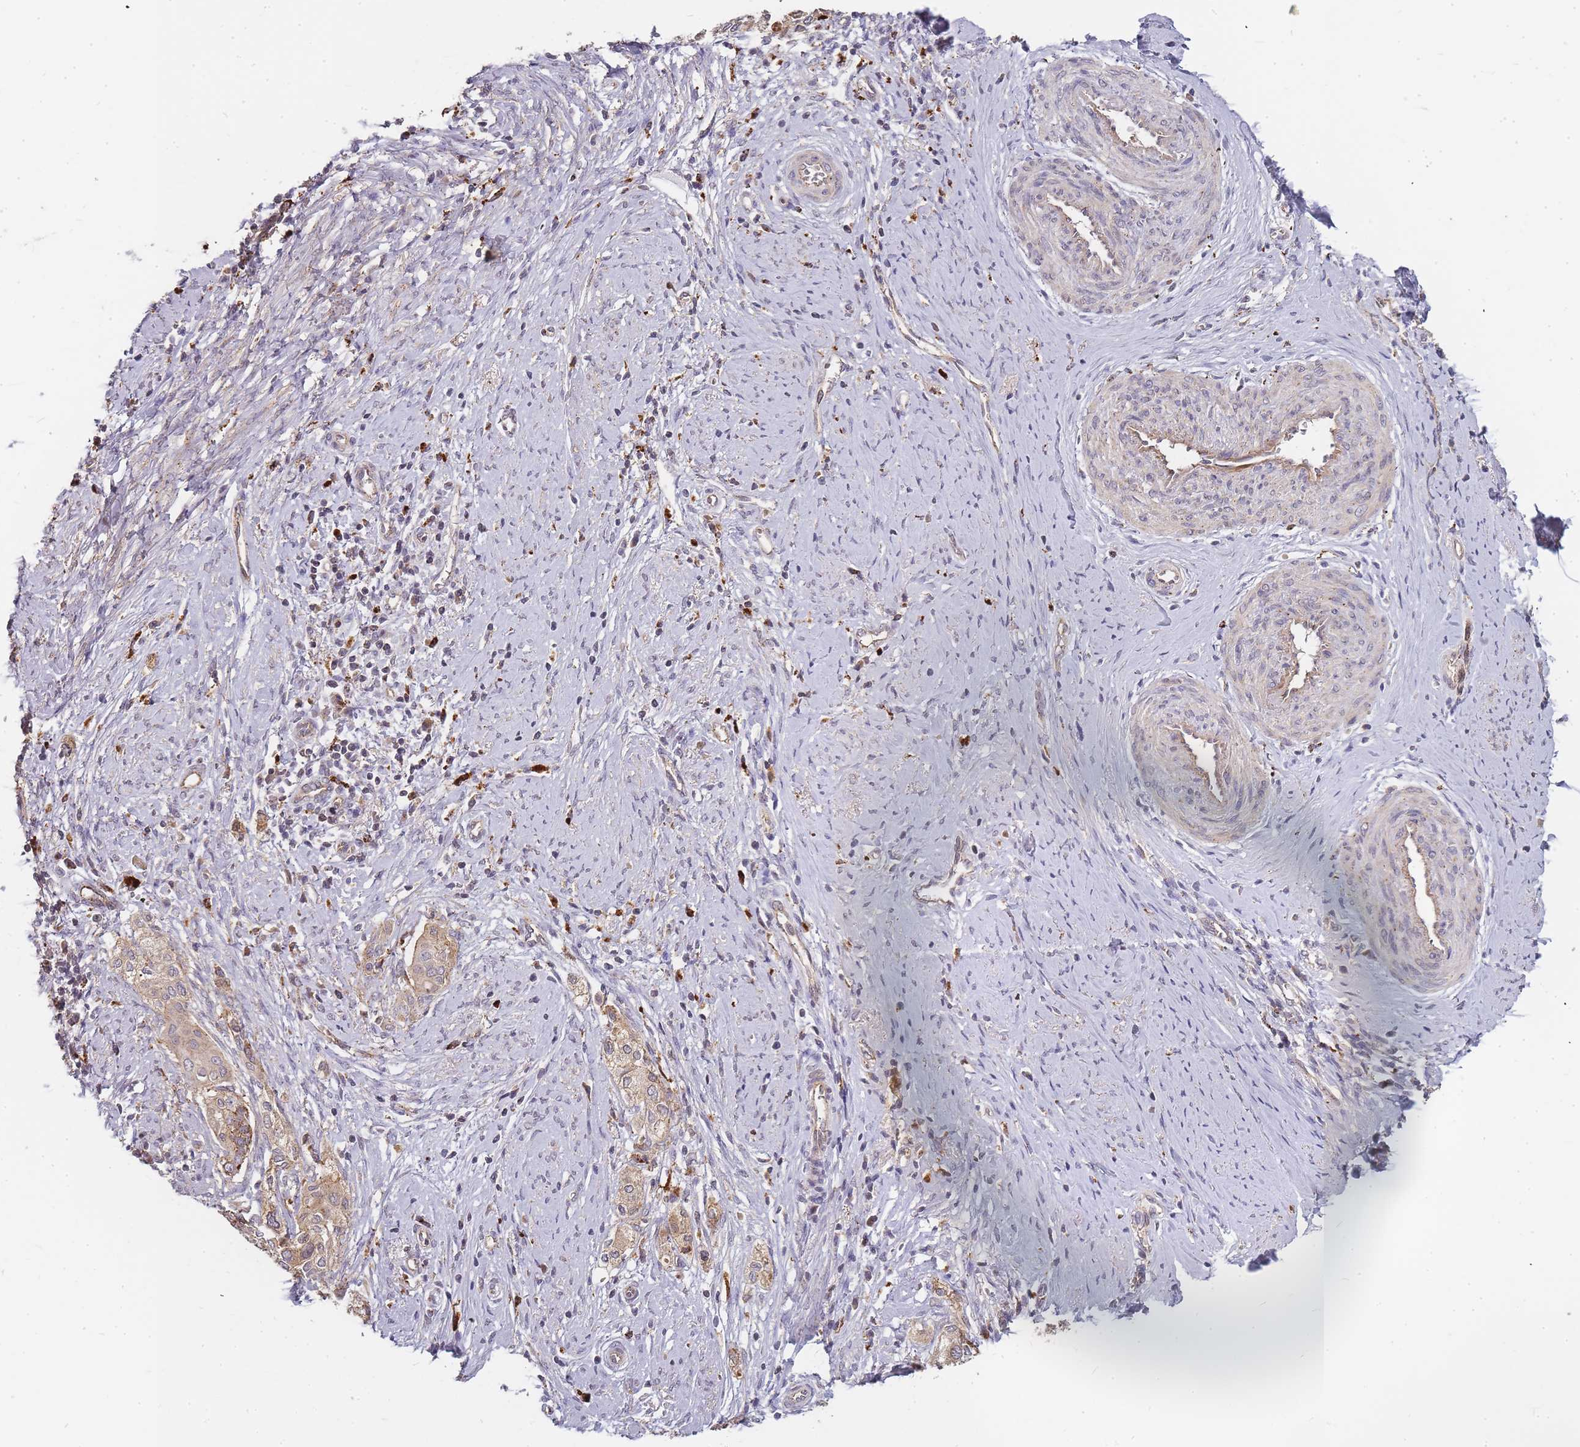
{"staining": {"intensity": "weak", "quantity": ">75%", "location": "cytoplasmic/membranous"}, "tissue": "cervical cancer", "cell_type": "Tumor cells", "image_type": "cancer", "snomed": [{"axis": "morphology", "description": "Squamous cell carcinoma, NOS"}, {"axis": "topography", "description": "Cervix"}], "caption": "Weak cytoplasmic/membranous positivity for a protein is identified in about >75% of tumor cells of squamous cell carcinoma (cervical) using immunohistochemistry.", "gene": "ATG5", "patient": {"sex": "female", "age": 44}}